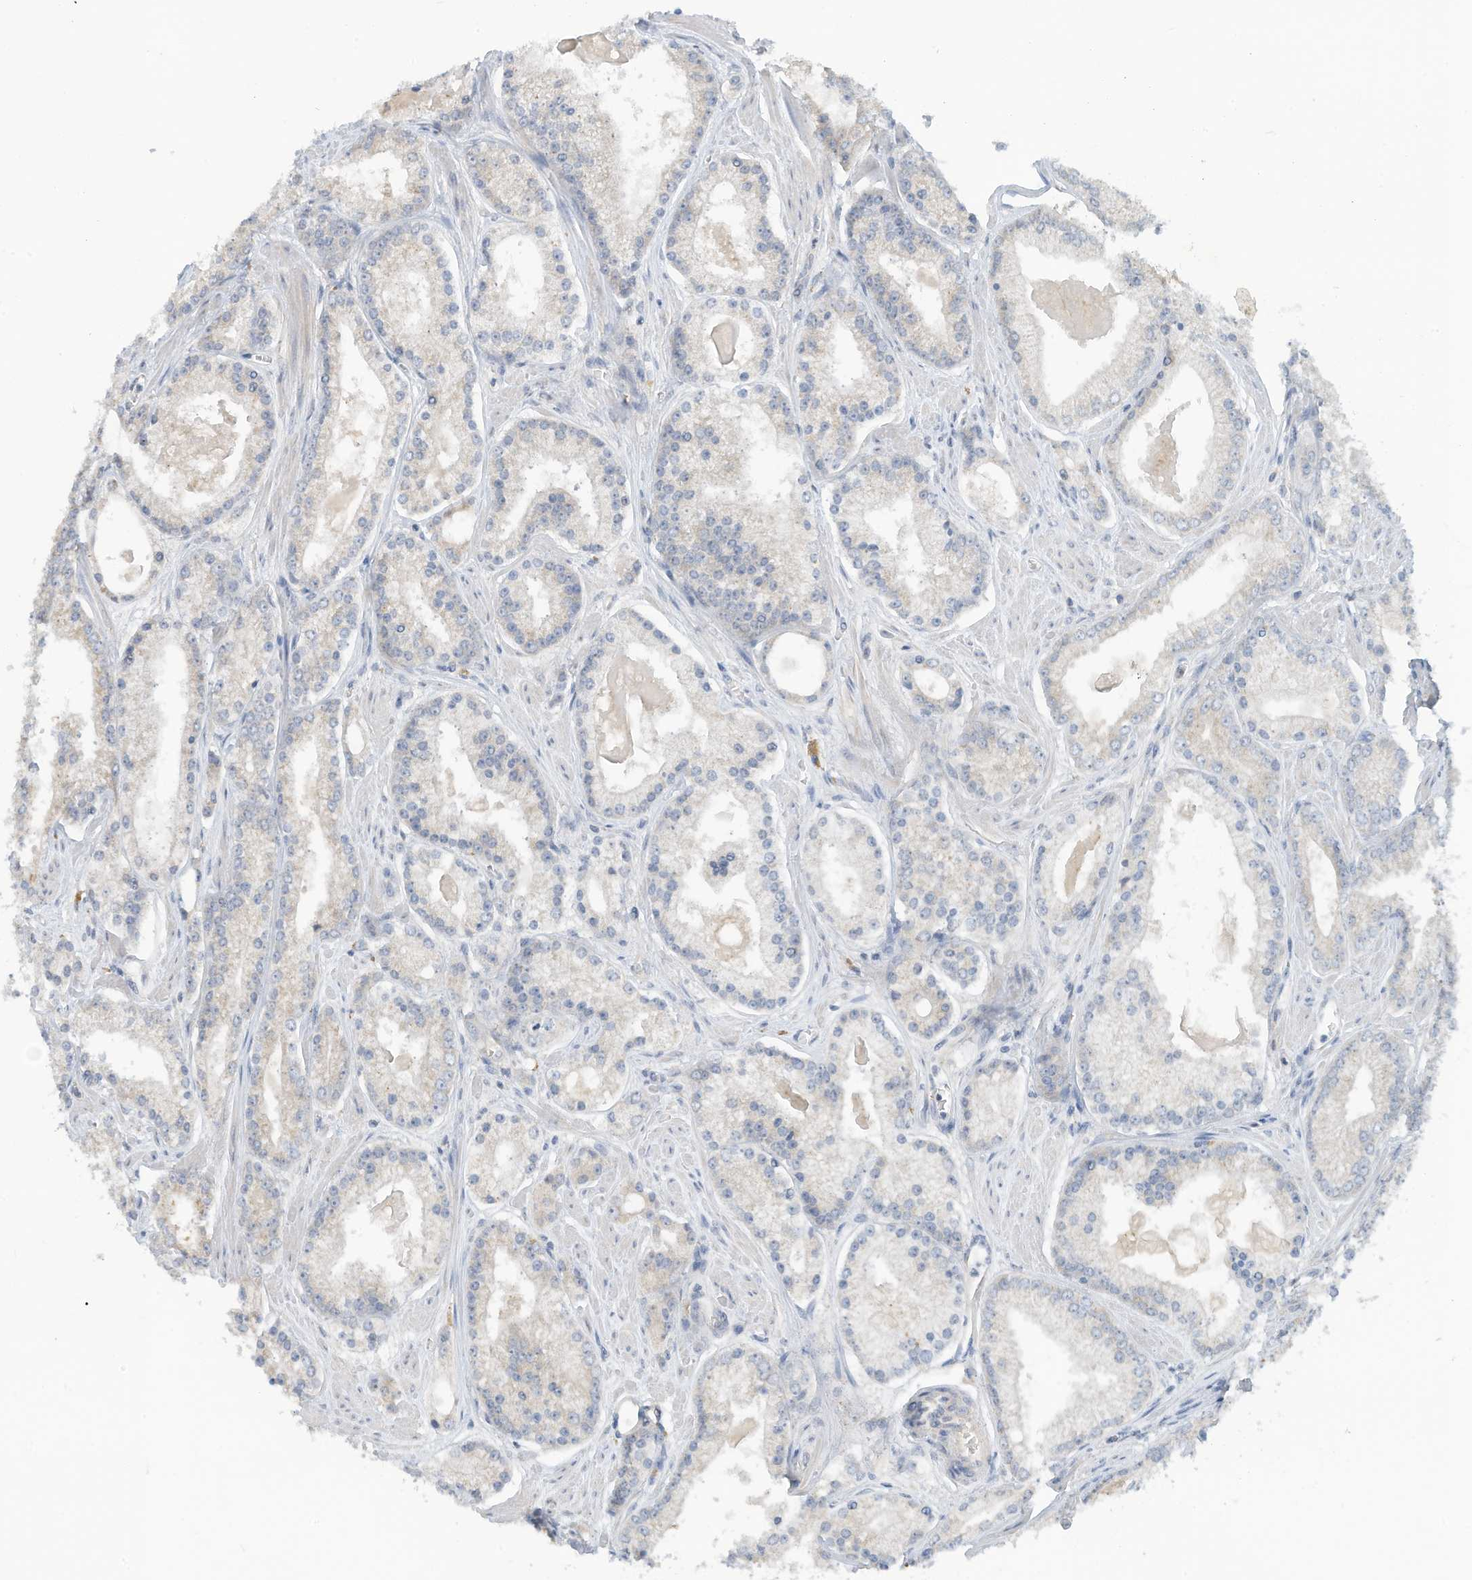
{"staining": {"intensity": "negative", "quantity": "none", "location": "none"}, "tissue": "prostate cancer", "cell_type": "Tumor cells", "image_type": "cancer", "snomed": [{"axis": "morphology", "description": "Adenocarcinoma, Low grade"}, {"axis": "topography", "description": "Prostate"}], "caption": "A high-resolution micrograph shows IHC staining of prostate adenocarcinoma (low-grade), which exhibits no significant staining in tumor cells.", "gene": "SCGB1D2", "patient": {"sex": "male", "age": 54}}